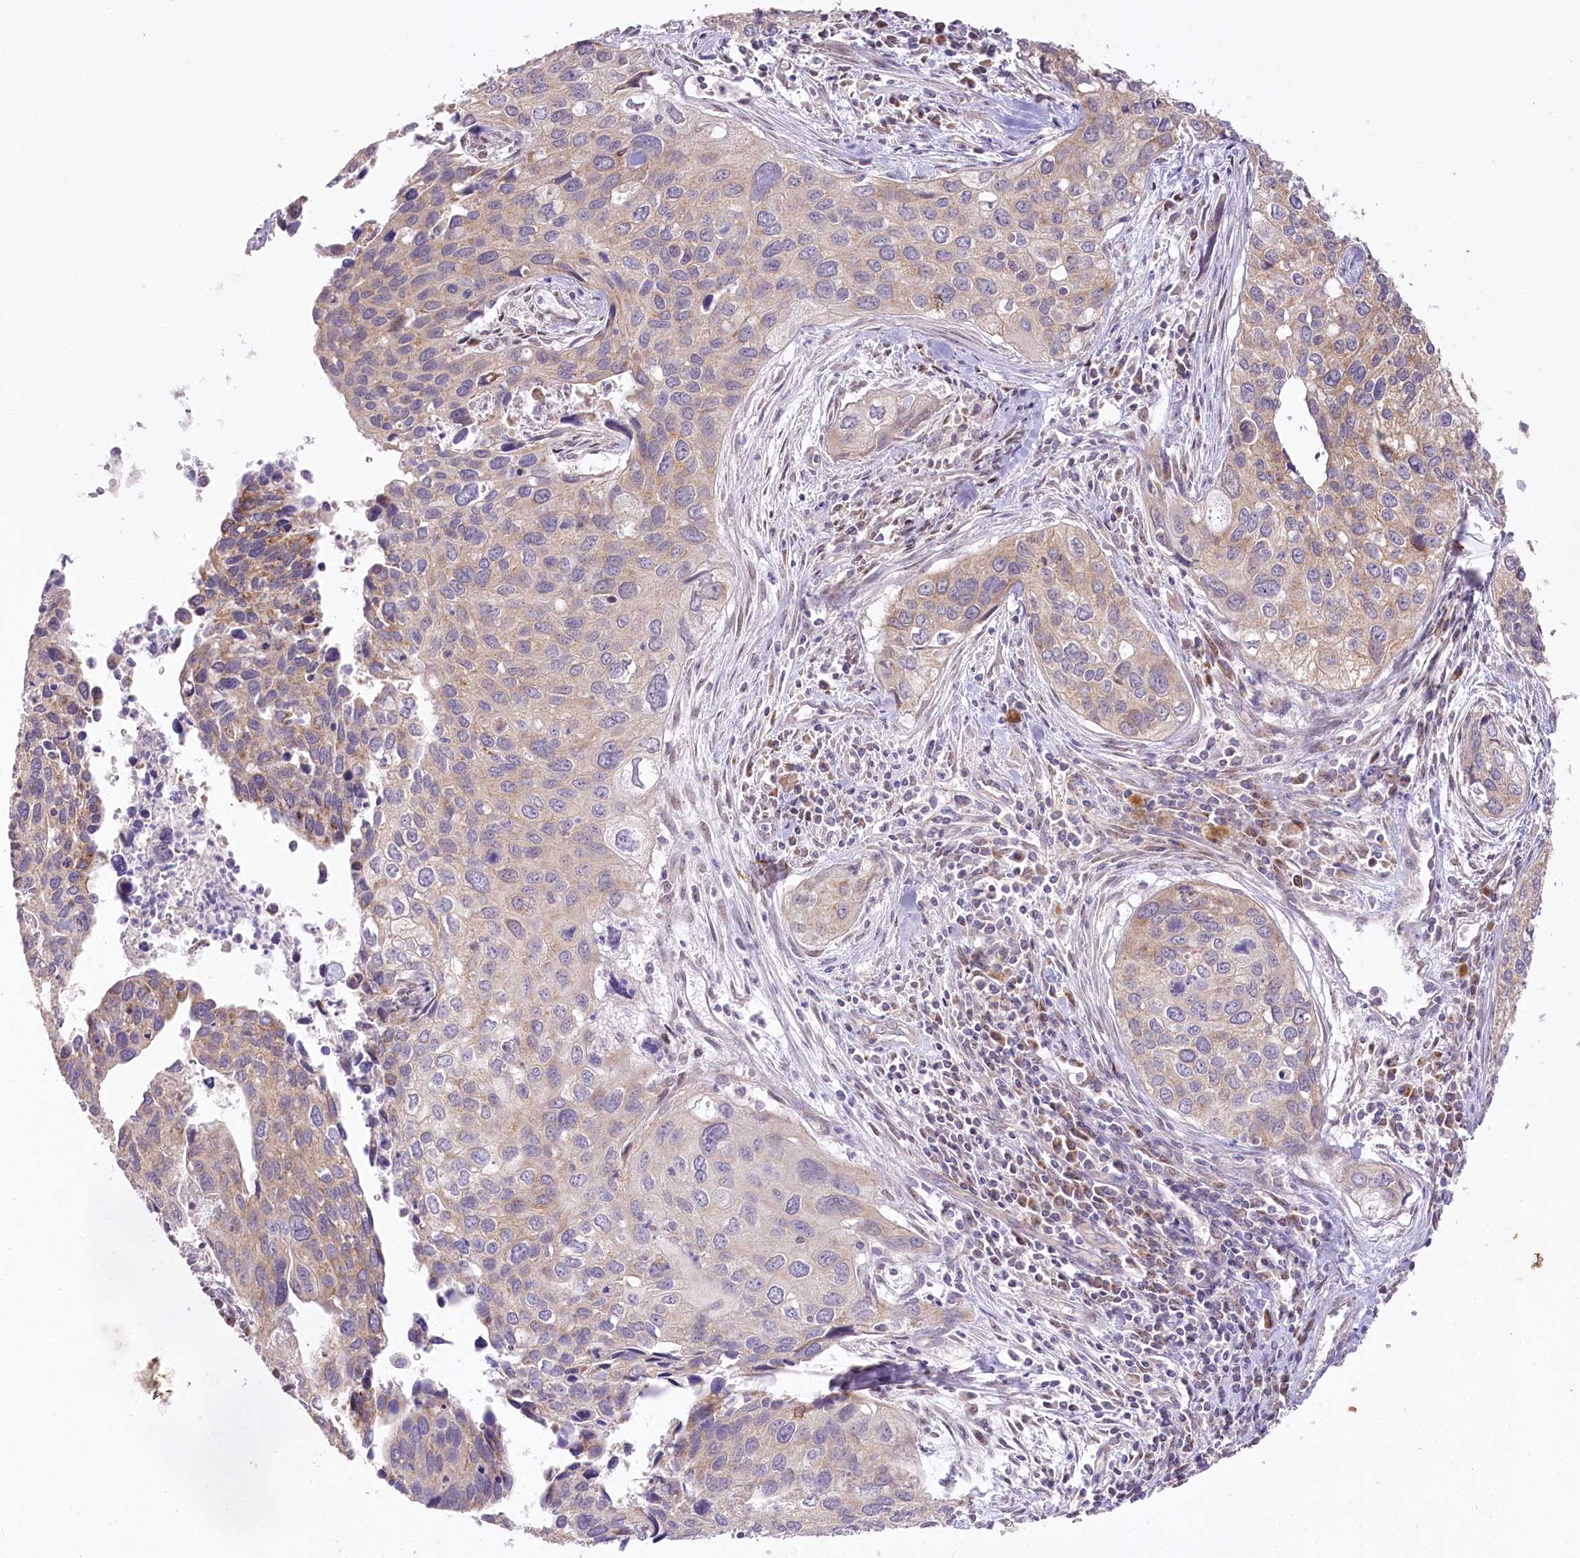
{"staining": {"intensity": "weak", "quantity": "25%-75%", "location": "cytoplasmic/membranous"}, "tissue": "cervical cancer", "cell_type": "Tumor cells", "image_type": "cancer", "snomed": [{"axis": "morphology", "description": "Squamous cell carcinoma, NOS"}, {"axis": "topography", "description": "Cervix"}], "caption": "Cervical cancer was stained to show a protein in brown. There is low levels of weak cytoplasmic/membranous positivity in about 25%-75% of tumor cells.", "gene": "ZNF226", "patient": {"sex": "female", "age": 55}}